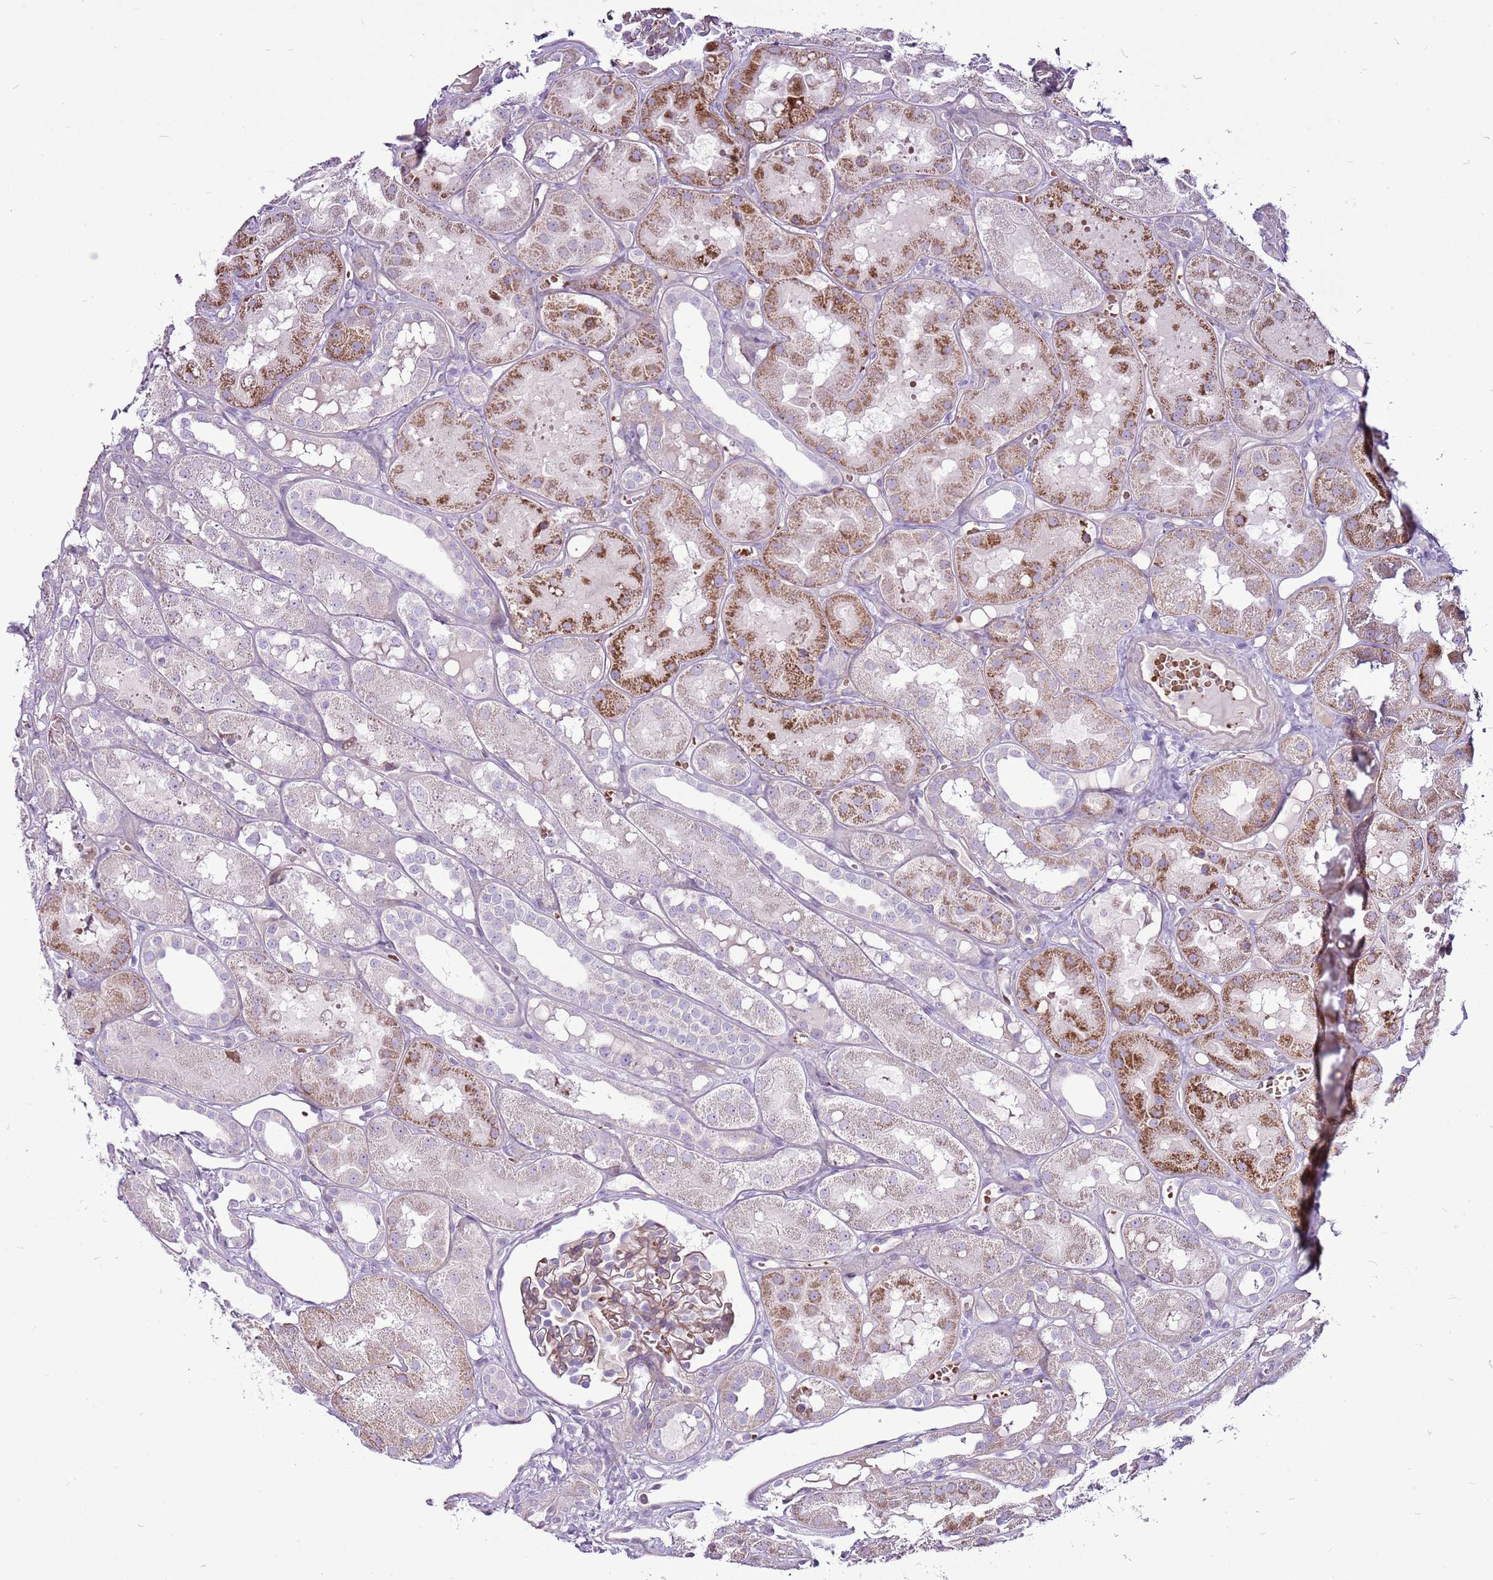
{"staining": {"intensity": "weak", "quantity": "25%-75%", "location": "cytoplasmic/membranous"}, "tissue": "kidney", "cell_type": "Cells in glomeruli", "image_type": "normal", "snomed": [{"axis": "morphology", "description": "Normal tissue, NOS"}, {"axis": "topography", "description": "Kidney"}], "caption": "This image demonstrates benign kidney stained with immunohistochemistry to label a protein in brown. The cytoplasmic/membranous of cells in glomeruli show weak positivity for the protein. Nuclei are counter-stained blue.", "gene": "CHAC2", "patient": {"sex": "male", "age": 16}}